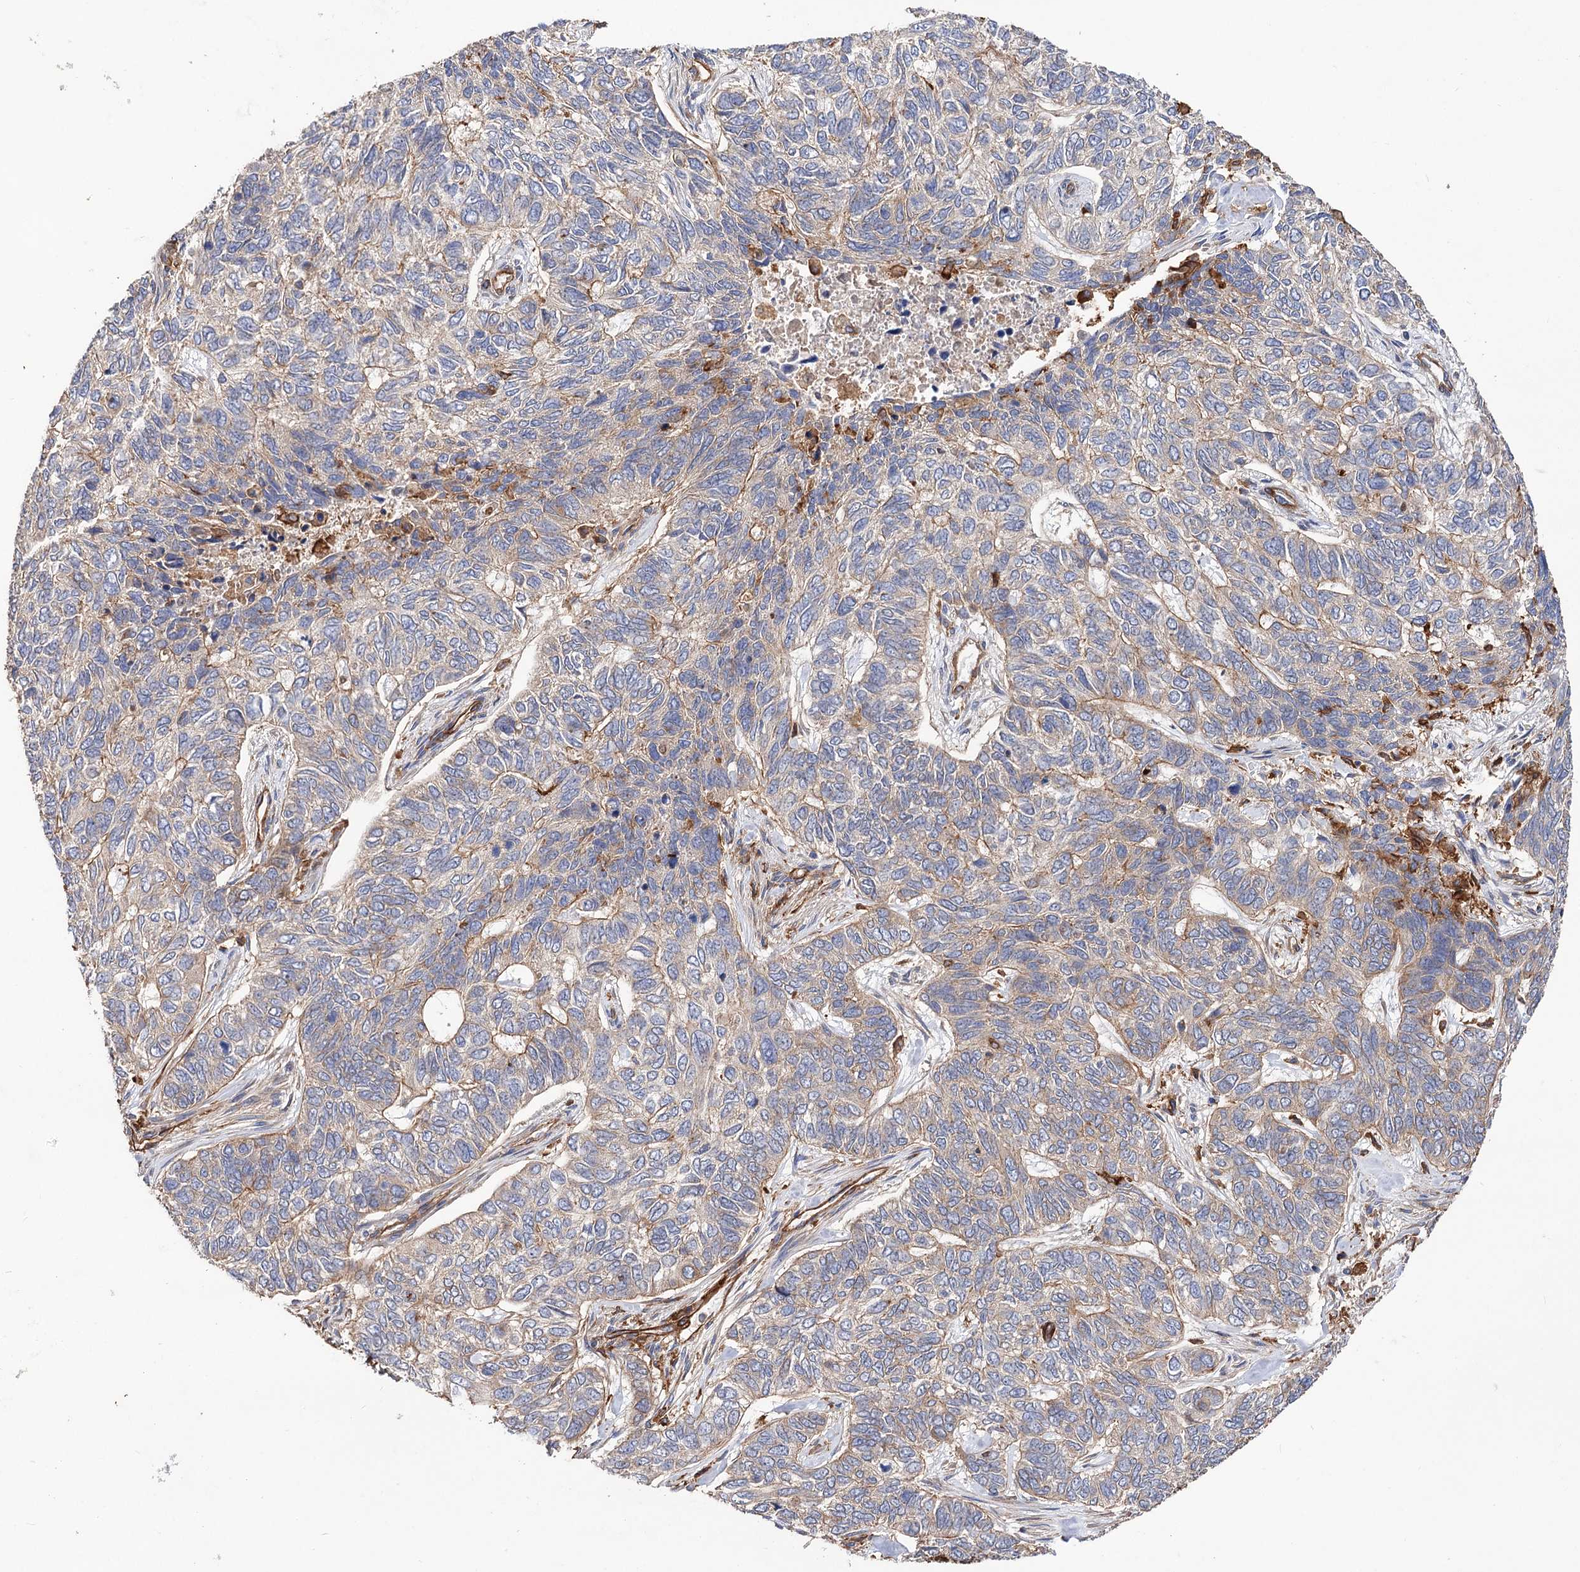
{"staining": {"intensity": "moderate", "quantity": "<25%", "location": "cytoplasmic/membranous"}, "tissue": "skin cancer", "cell_type": "Tumor cells", "image_type": "cancer", "snomed": [{"axis": "morphology", "description": "Basal cell carcinoma"}, {"axis": "topography", "description": "Skin"}], "caption": "Protein staining demonstrates moderate cytoplasmic/membranous positivity in about <25% of tumor cells in skin cancer (basal cell carcinoma). (DAB IHC with brightfield microscopy, high magnification).", "gene": "CSAD", "patient": {"sex": "female", "age": 65}}